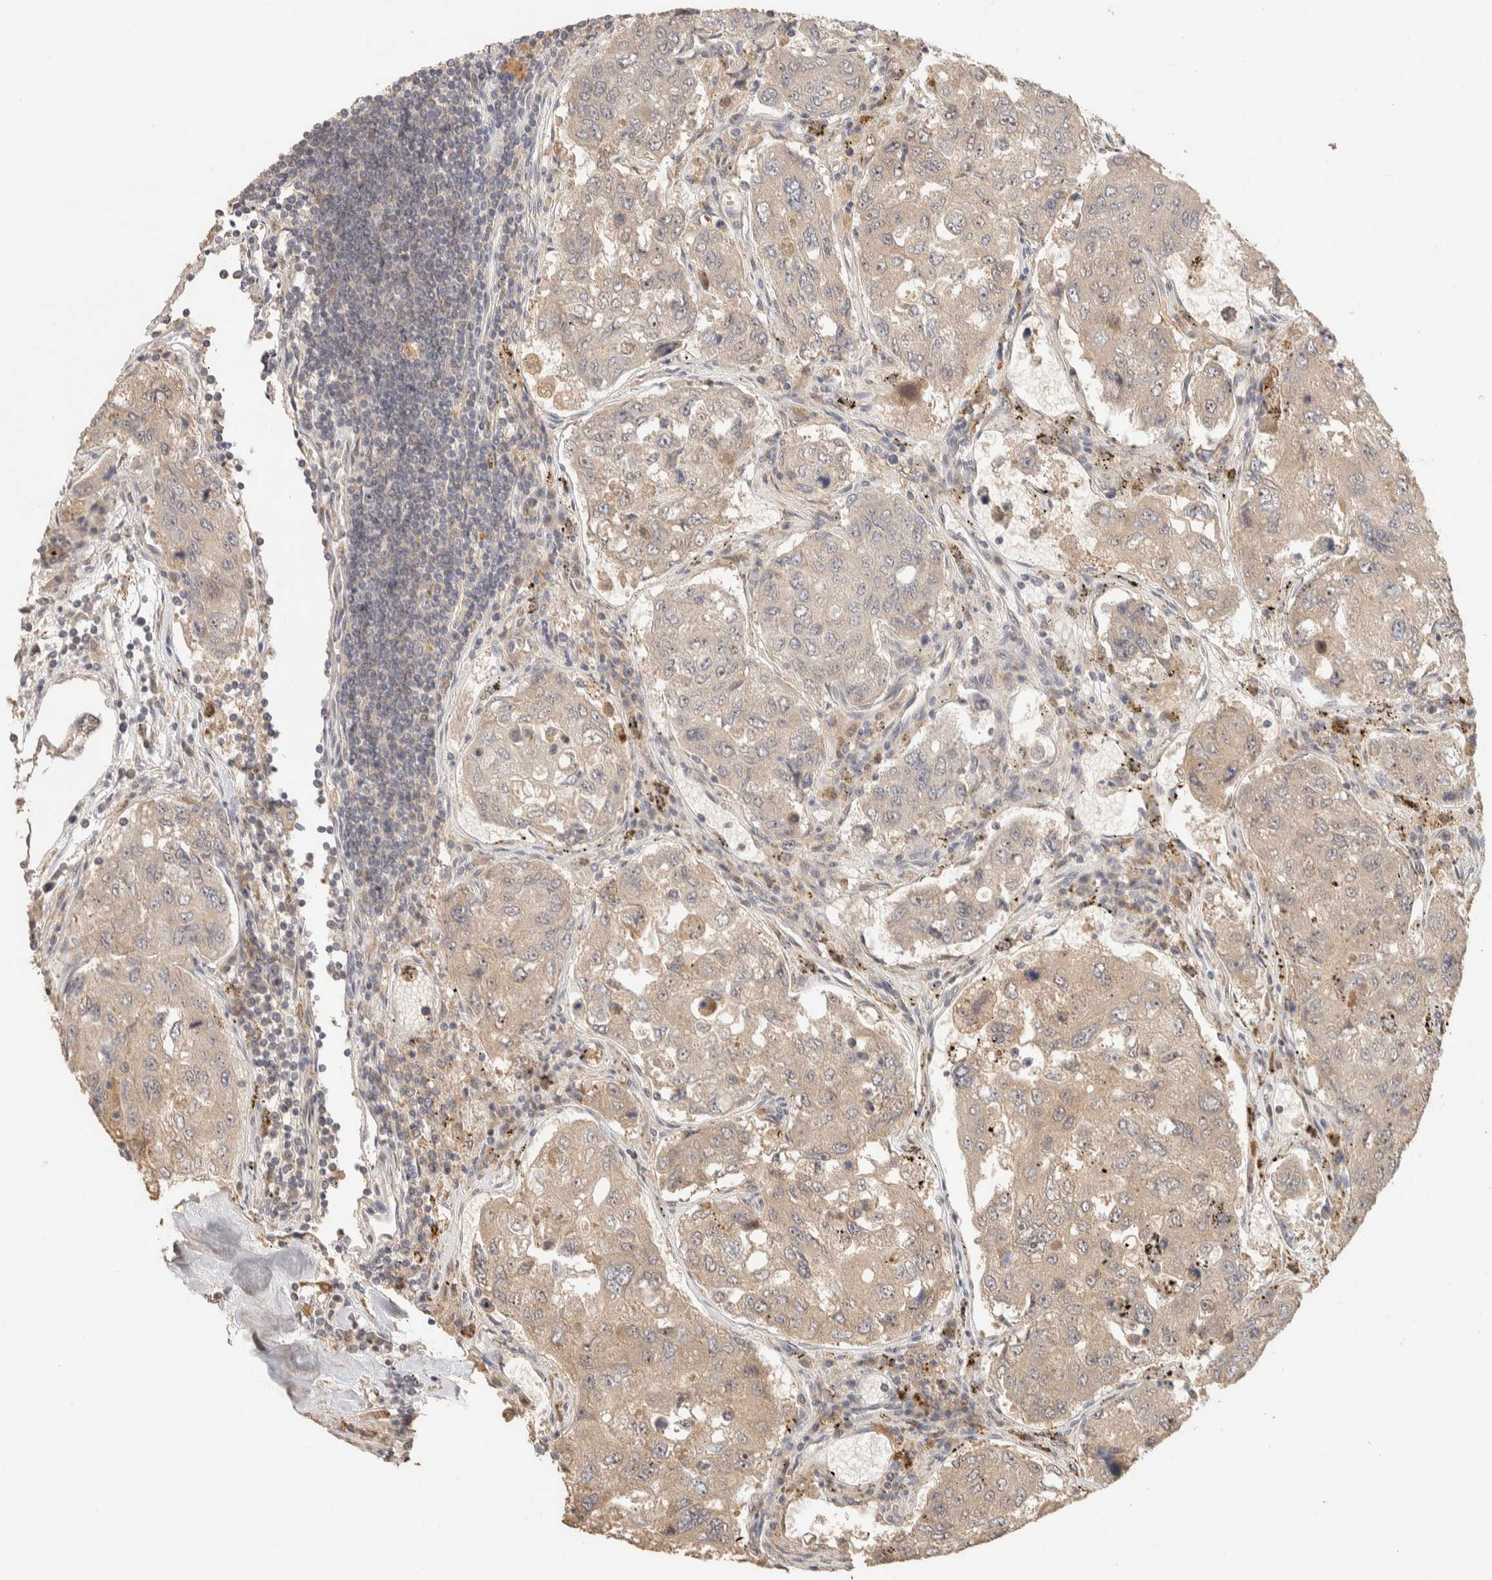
{"staining": {"intensity": "weak", "quantity": "<25%", "location": "cytoplasmic/membranous"}, "tissue": "urothelial cancer", "cell_type": "Tumor cells", "image_type": "cancer", "snomed": [{"axis": "morphology", "description": "Urothelial carcinoma, High grade"}, {"axis": "topography", "description": "Lymph node"}, {"axis": "topography", "description": "Urinary bladder"}], "caption": "DAB (3,3'-diaminobenzidine) immunohistochemical staining of urothelial cancer demonstrates no significant expression in tumor cells.", "gene": "ITPA", "patient": {"sex": "male", "age": 51}}